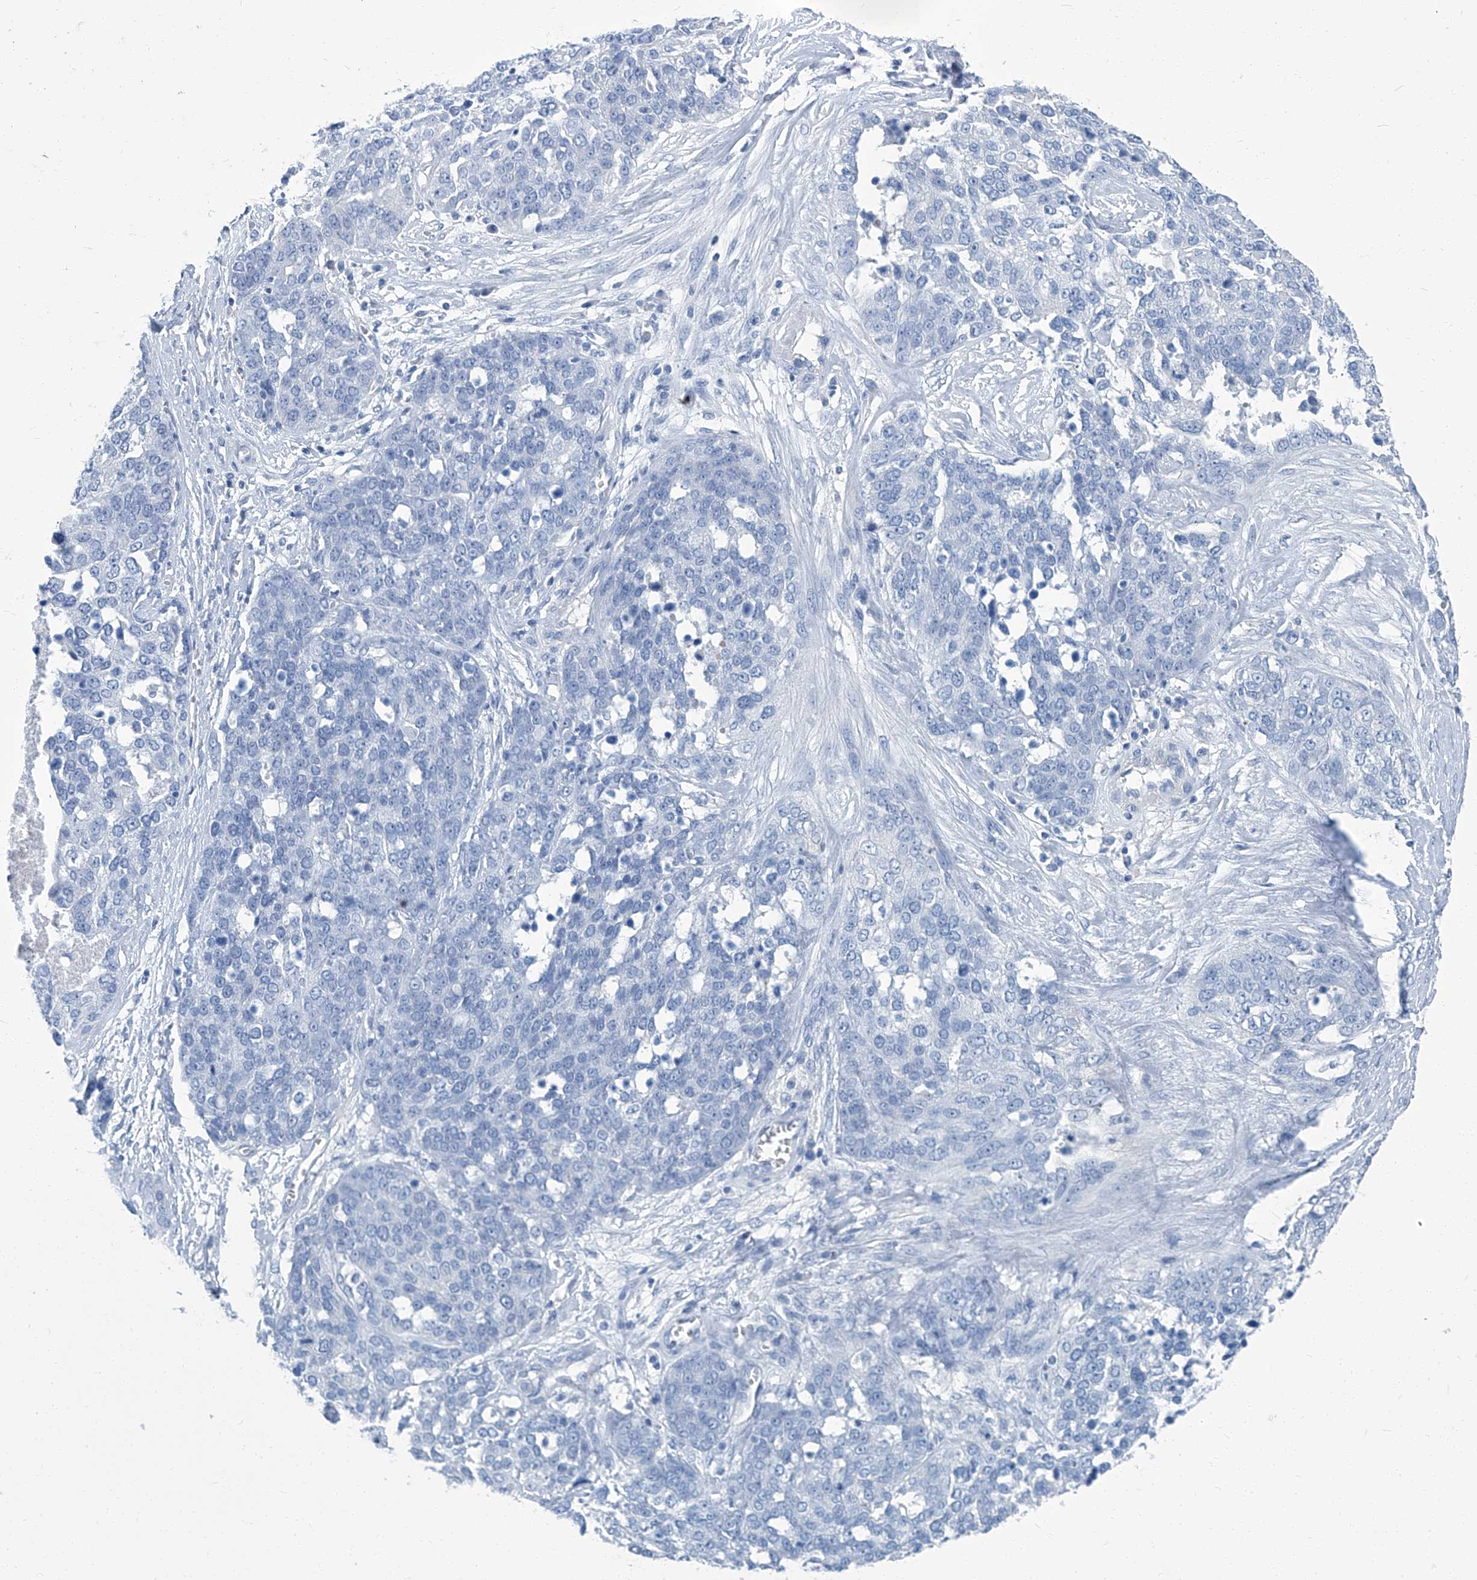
{"staining": {"intensity": "negative", "quantity": "none", "location": "none"}, "tissue": "ovarian cancer", "cell_type": "Tumor cells", "image_type": "cancer", "snomed": [{"axis": "morphology", "description": "Cystadenocarcinoma, serous, NOS"}, {"axis": "topography", "description": "Ovary"}], "caption": "DAB (3,3'-diaminobenzidine) immunohistochemical staining of ovarian cancer (serous cystadenocarcinoma) reveals no significant expression in tumor cells.", "gene": "PFKL", "patient": {"sex": "female", "age": 44}}